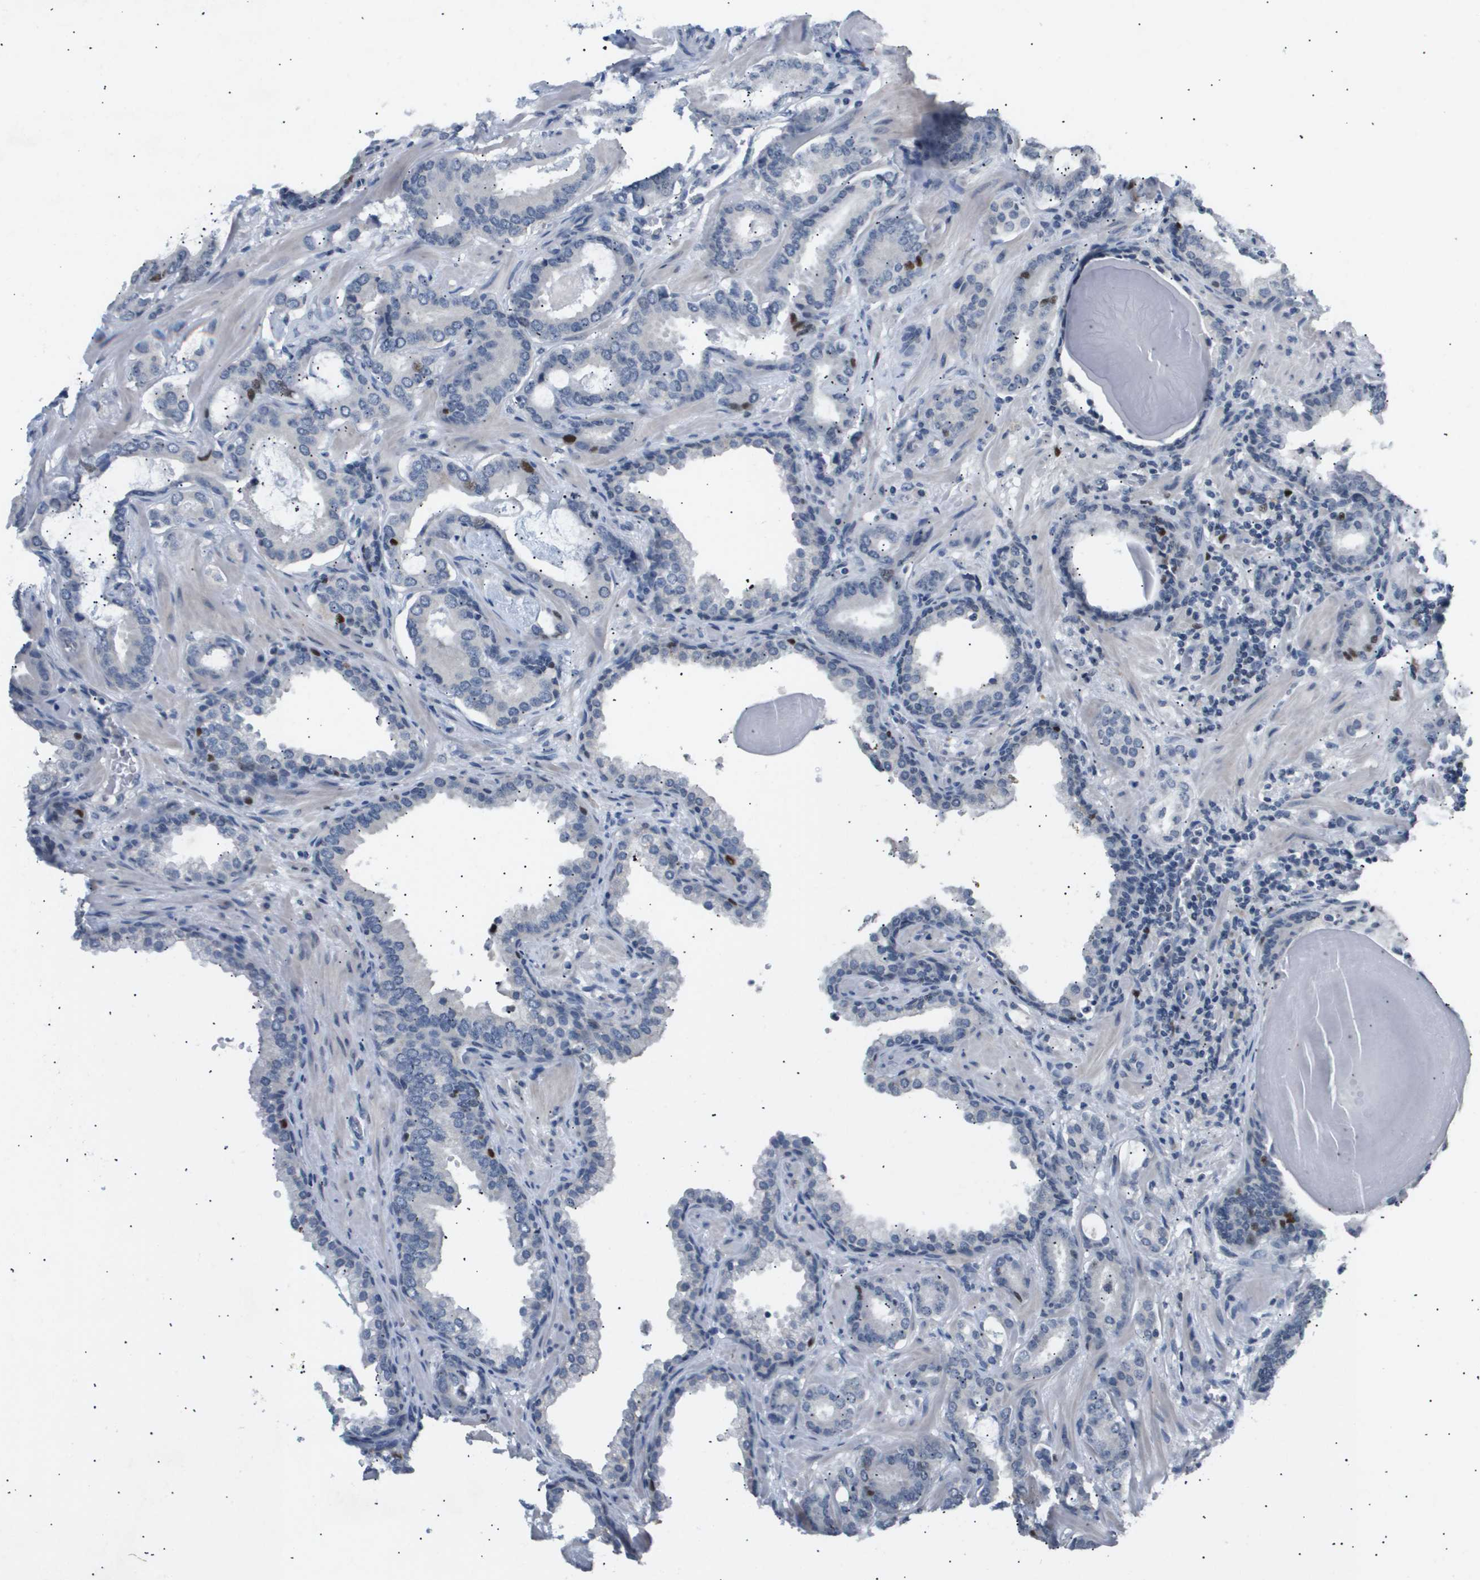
{"staining": {"intensity": "negative", "quantity": "none", "location": "none"}, "tissue": "prostate cancer", "cell_type": "Tumor cells", "image_type": "cancer", "snomed": [{"axis": "morphology", "description": "Adenocarcinoma, Low grade"}, {"axis": "topography", "description": "Prostate"}], "caption": "High magnification brightfield microscopy of low-grade adenocarcinoma (prostate) stained with DAB (3,3'-diaminobenzidine) (brown) and counterstained with hematoxylin (blue): tumor cells show no significant expression.", "gene": "ANAPC2", "patient": {"sex": "male", "age": 53}}